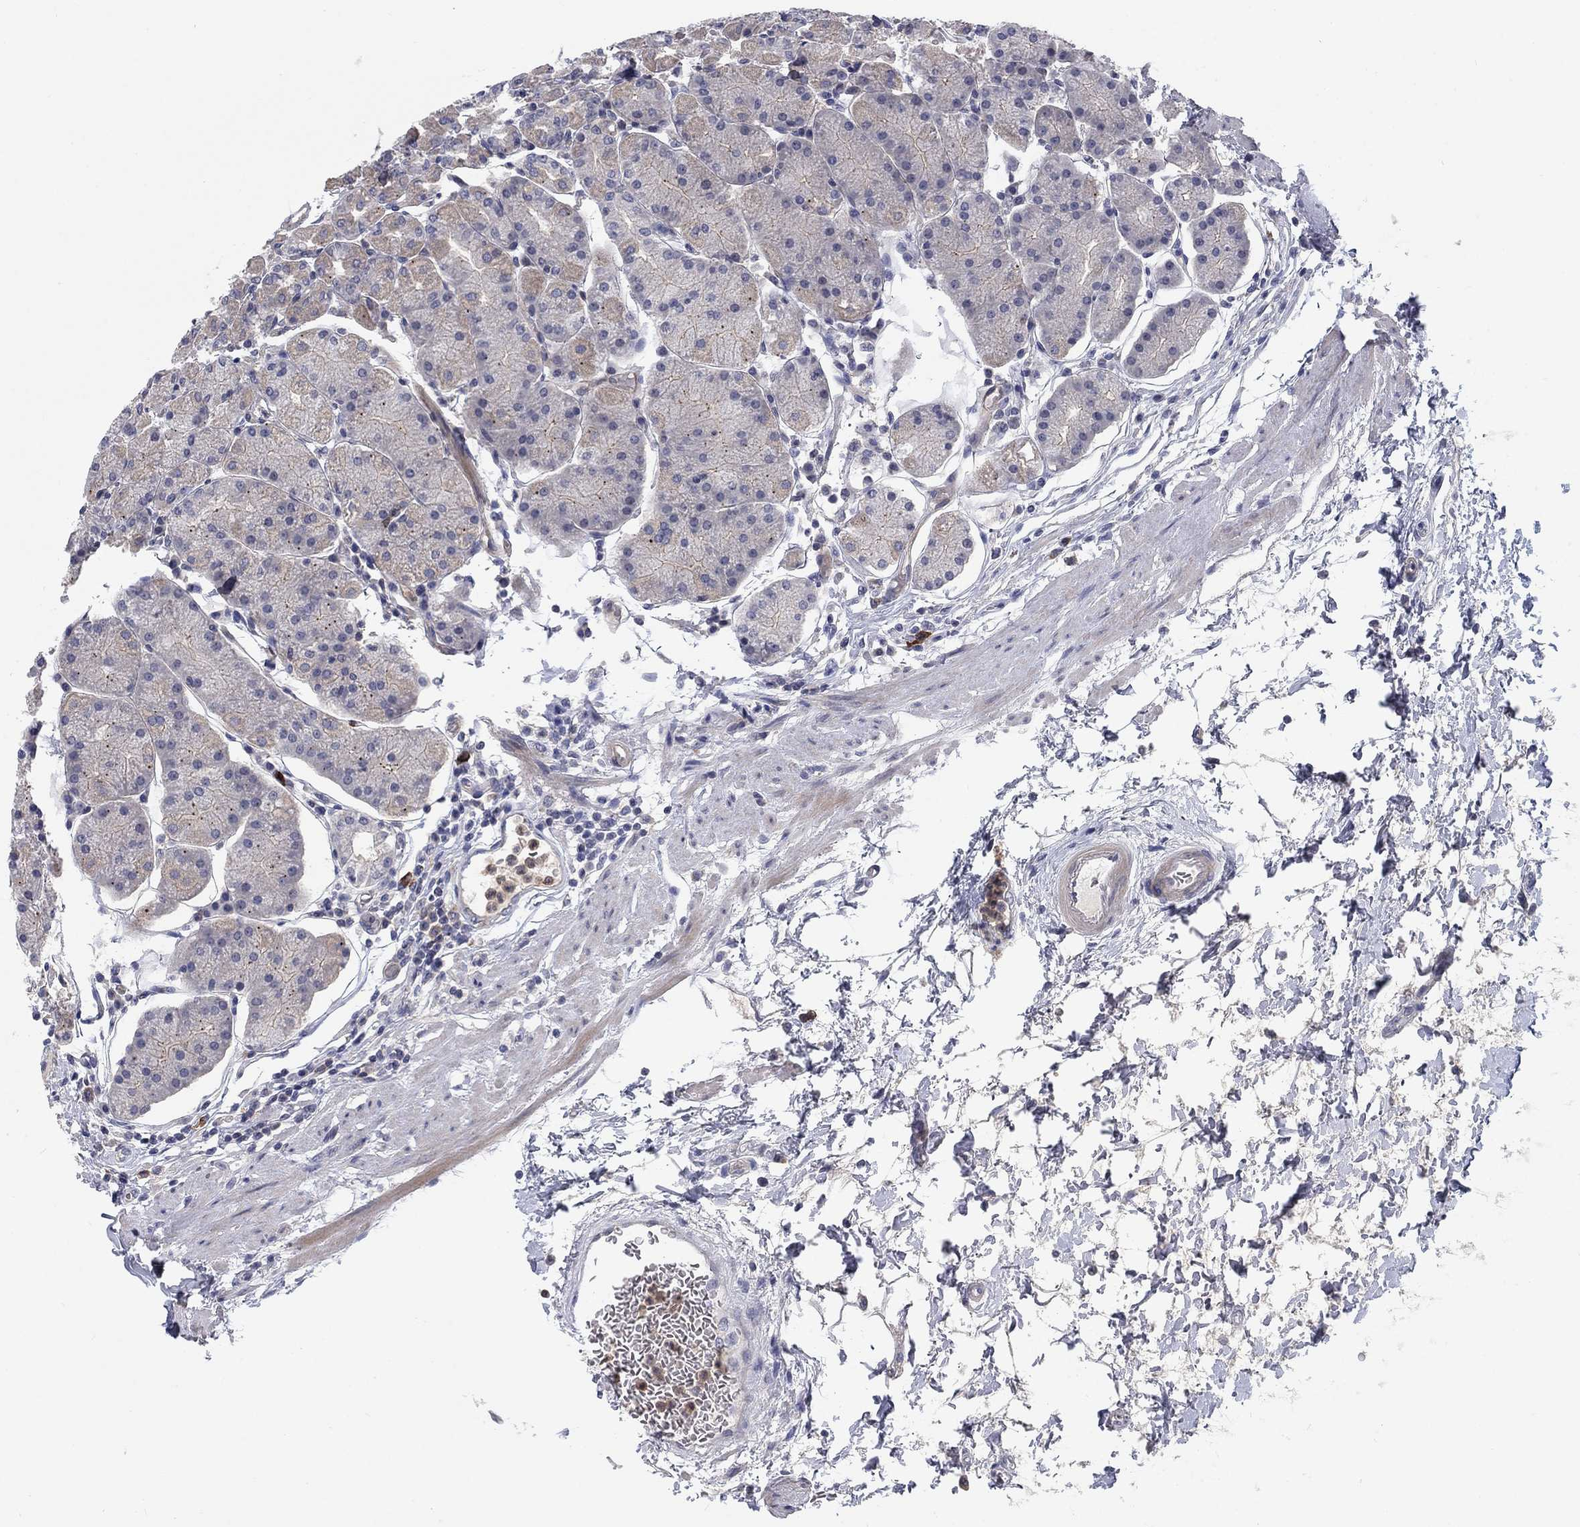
{"staining": {"intensity": "moderate", "quantity": "<25%", "location": "cytoplasmic/membranous"}, "tissue": "stomach", "cell_type": "Glandular cells", "image_type": "normal", "snomed": [{"axis": "morphology", "description": "Normal tissue, NOS"}, {"axis": "topography", "description": "Stomach"}], "caption": "Immunohistochemical staining of benign human stomach exhibits moderate cytoplasmic/membranous protein staining in about <25% of glandular cells.", "gene": "KIF15", "patient": {"sex": "male", "age": 54}}